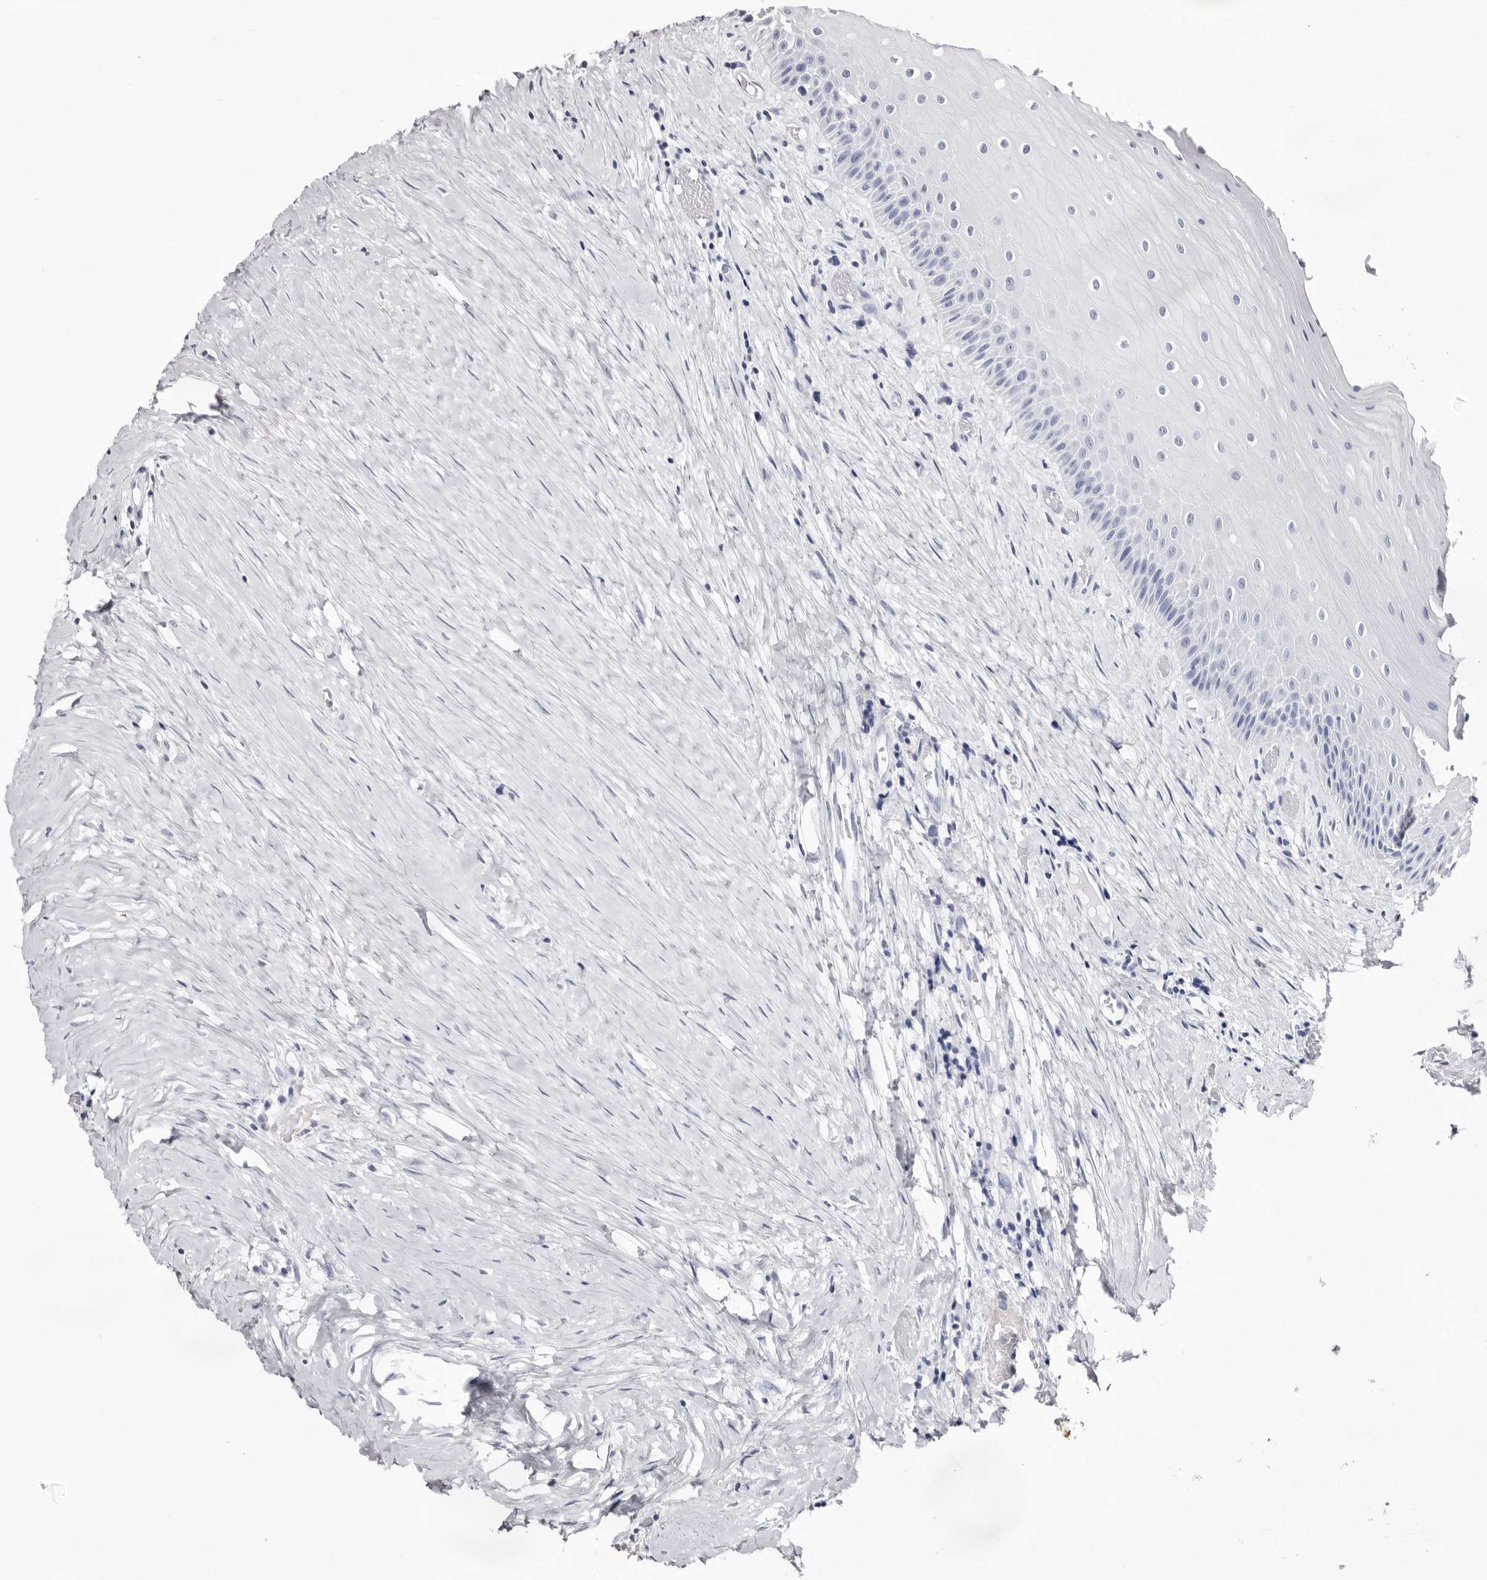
{"staining": {"intensity": "negative", "quantity": "none", "location": "none"}, "tissue": "oral mucosa", "cell_type": "Squamous epithelial cells", "image_type": "normal", "snomed": [{"axis": "morphology", "description": "Normal tissue, NOS"}, {"axis": "topography", "description": "Skeletal muscle"}, {"axis": "topography", "description": "Oral tissue"}, {"axis": "topography", "description": "Peripheral nerve tissue"}], "caption": "This is an IHC photomicrograph of normal human oral mucosa. There is no expression in squamous epithelial cells.", "gene": "LUZP1", "patient": {"sex": "female", "age": 84}}